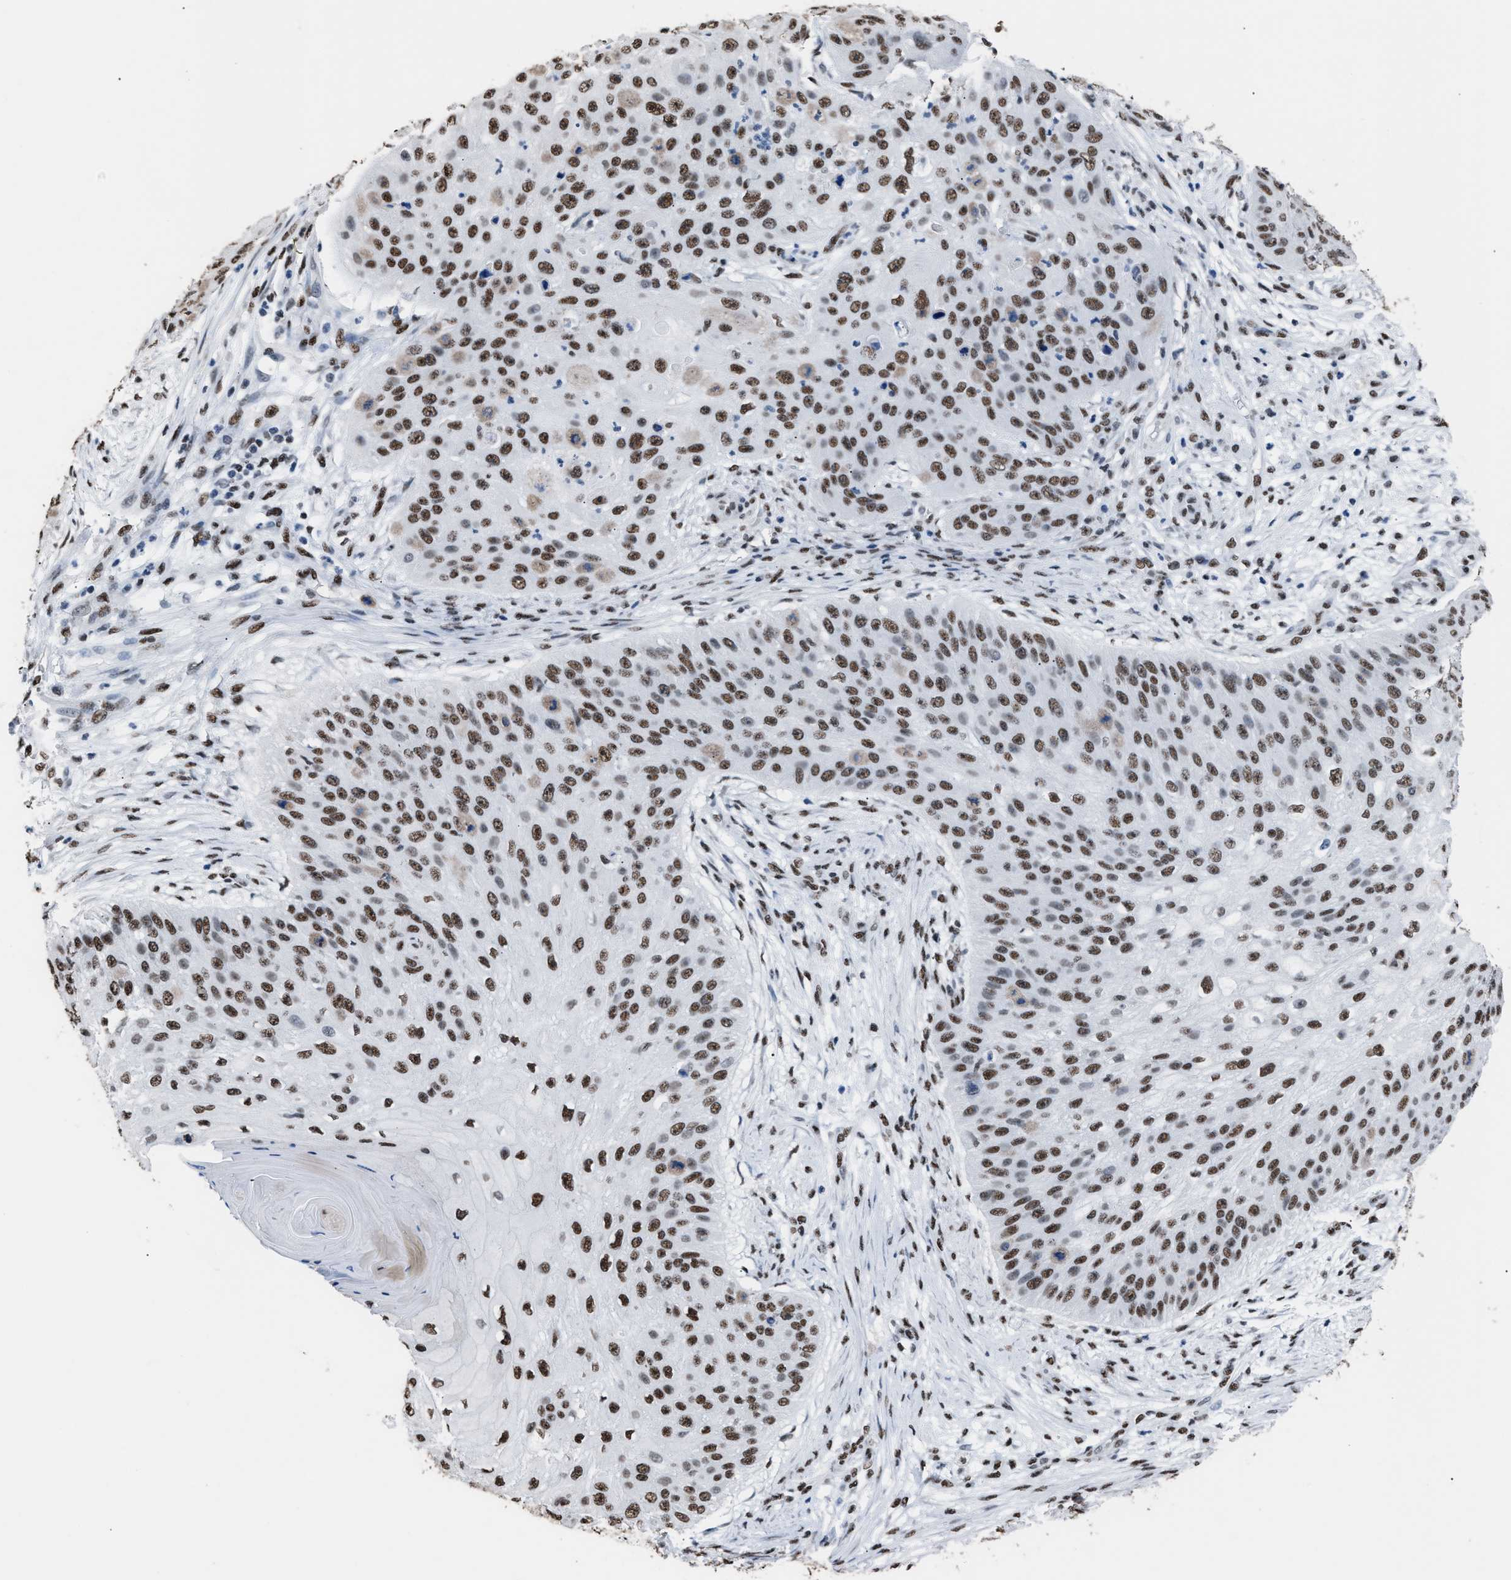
{"staining": {"intensity": "moderate", "quantity": ">75%", "location": "nuclear"}, "tissue": "skin cancer", "cell_type": "Tumor cells", "image_type": "cancer", "snomed": [{"axis": "morphology", "description": "Squamous cell carcinoma, NOS"}, {"axis": "topography", "description": "Skin"}], "caption": "High-power microscopy captured an immunohistochemistry (IHC) histopathology image of skin squamous cell carcinoma, revealing moderate nuclear positivity in approximately >75% of tumor cells.", "gene": "CCAR2", "patient": {"sex": "female", "age": 80}}